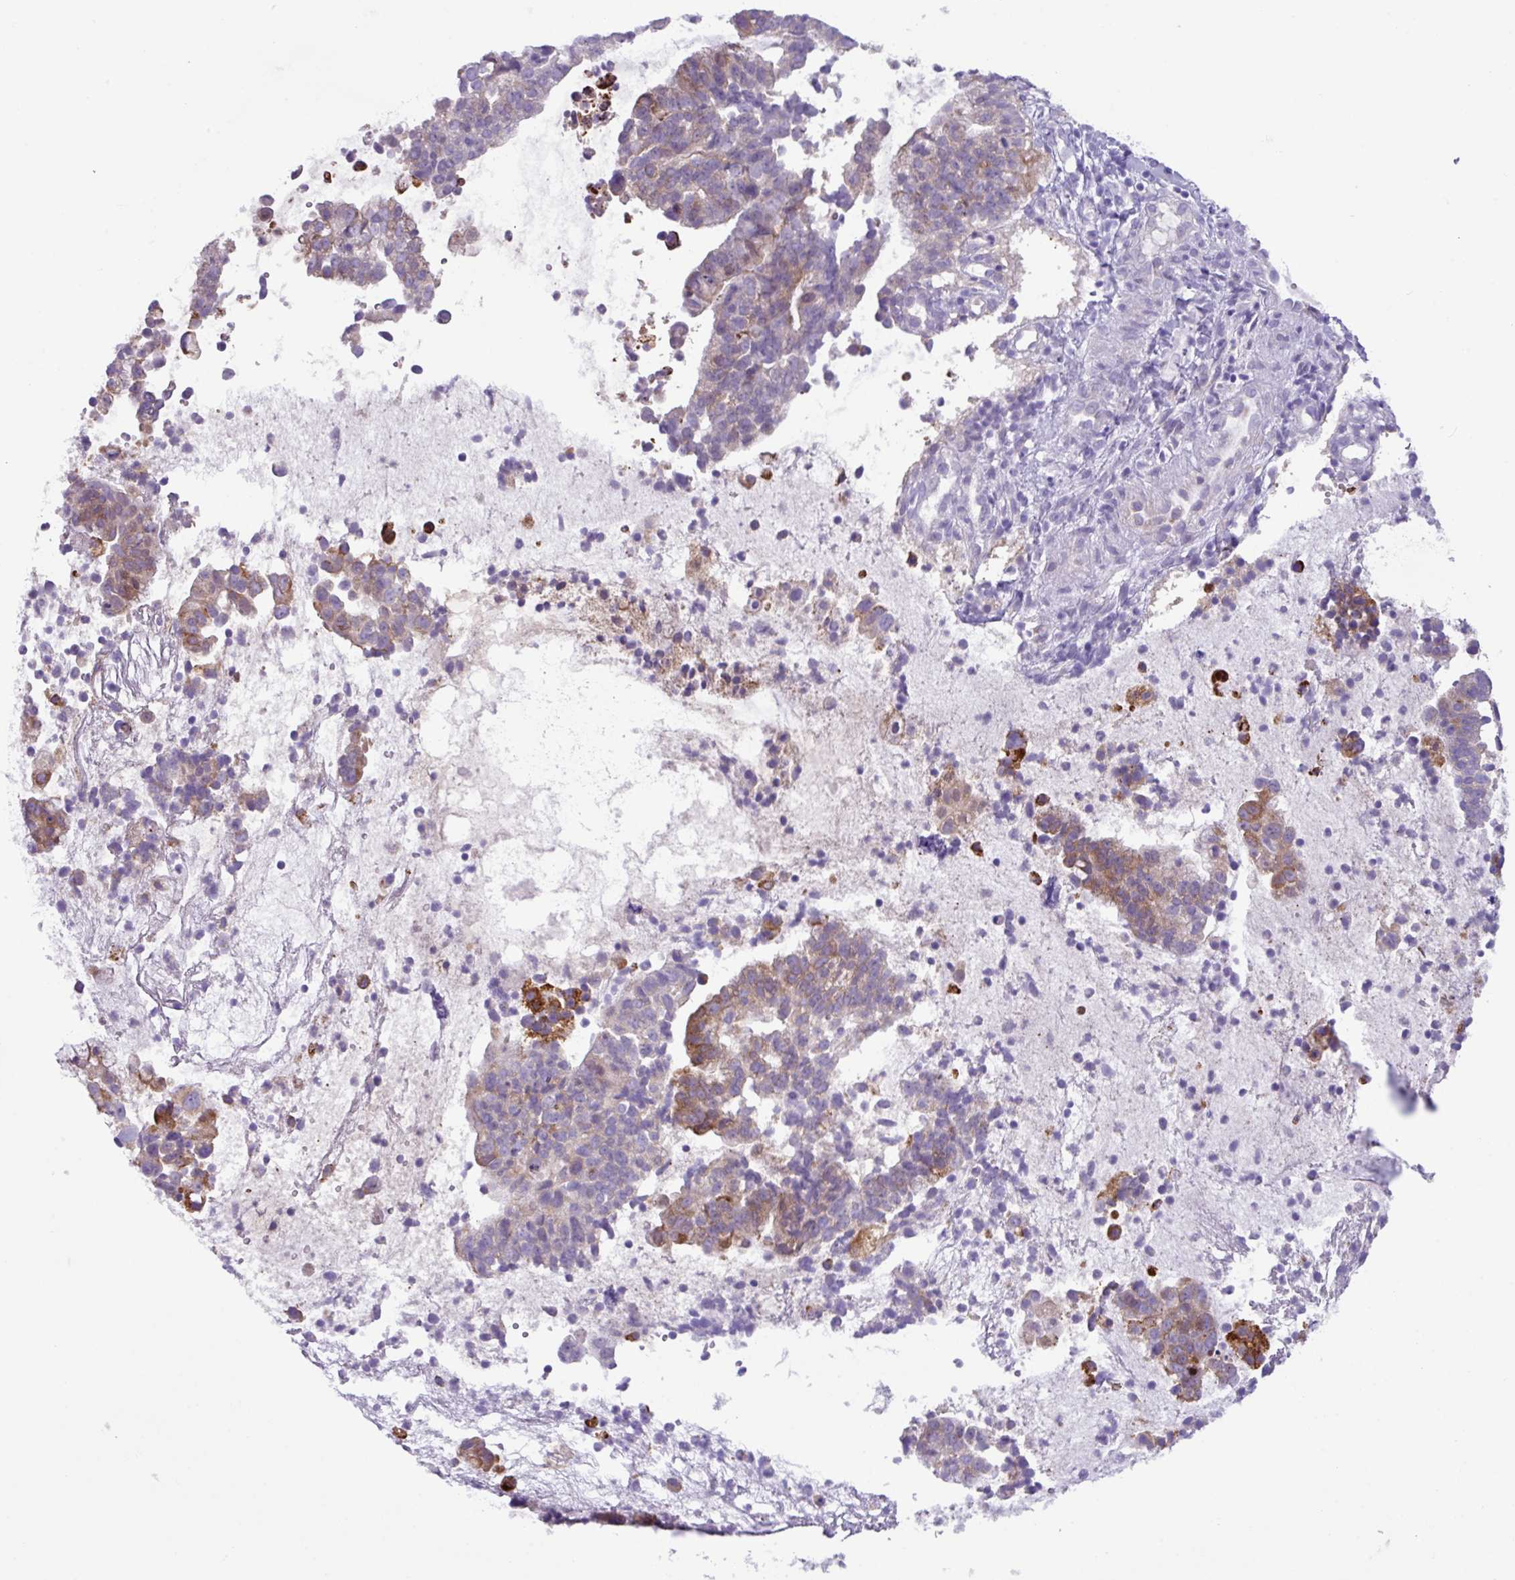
{"staining": {"intensity": "strong", "quantity": "<25%", "location": "cytoplasmic/membranous"}, "tissue": "endometrial cancer", "cell_type": "Tumor cells", "image_type": "cancer", "snomed": [{"axis": "morphology", "description": "Adenocarcinoma, NOS"}, {"axis": "topography", "description": "Endometrium"}], "caption": "DAB (3,3'-diaminobenzidine) immunohistochemical staining of endometrial cancer (adenocarcinoma) exhibits strong cytoplasmic/membranous protein expression in approximately <25% of tumor cells. (IHC, brightfield microscopy, high magnification).", "gene": "RGS21", "patient": {"sex": "female", "age": 76}}